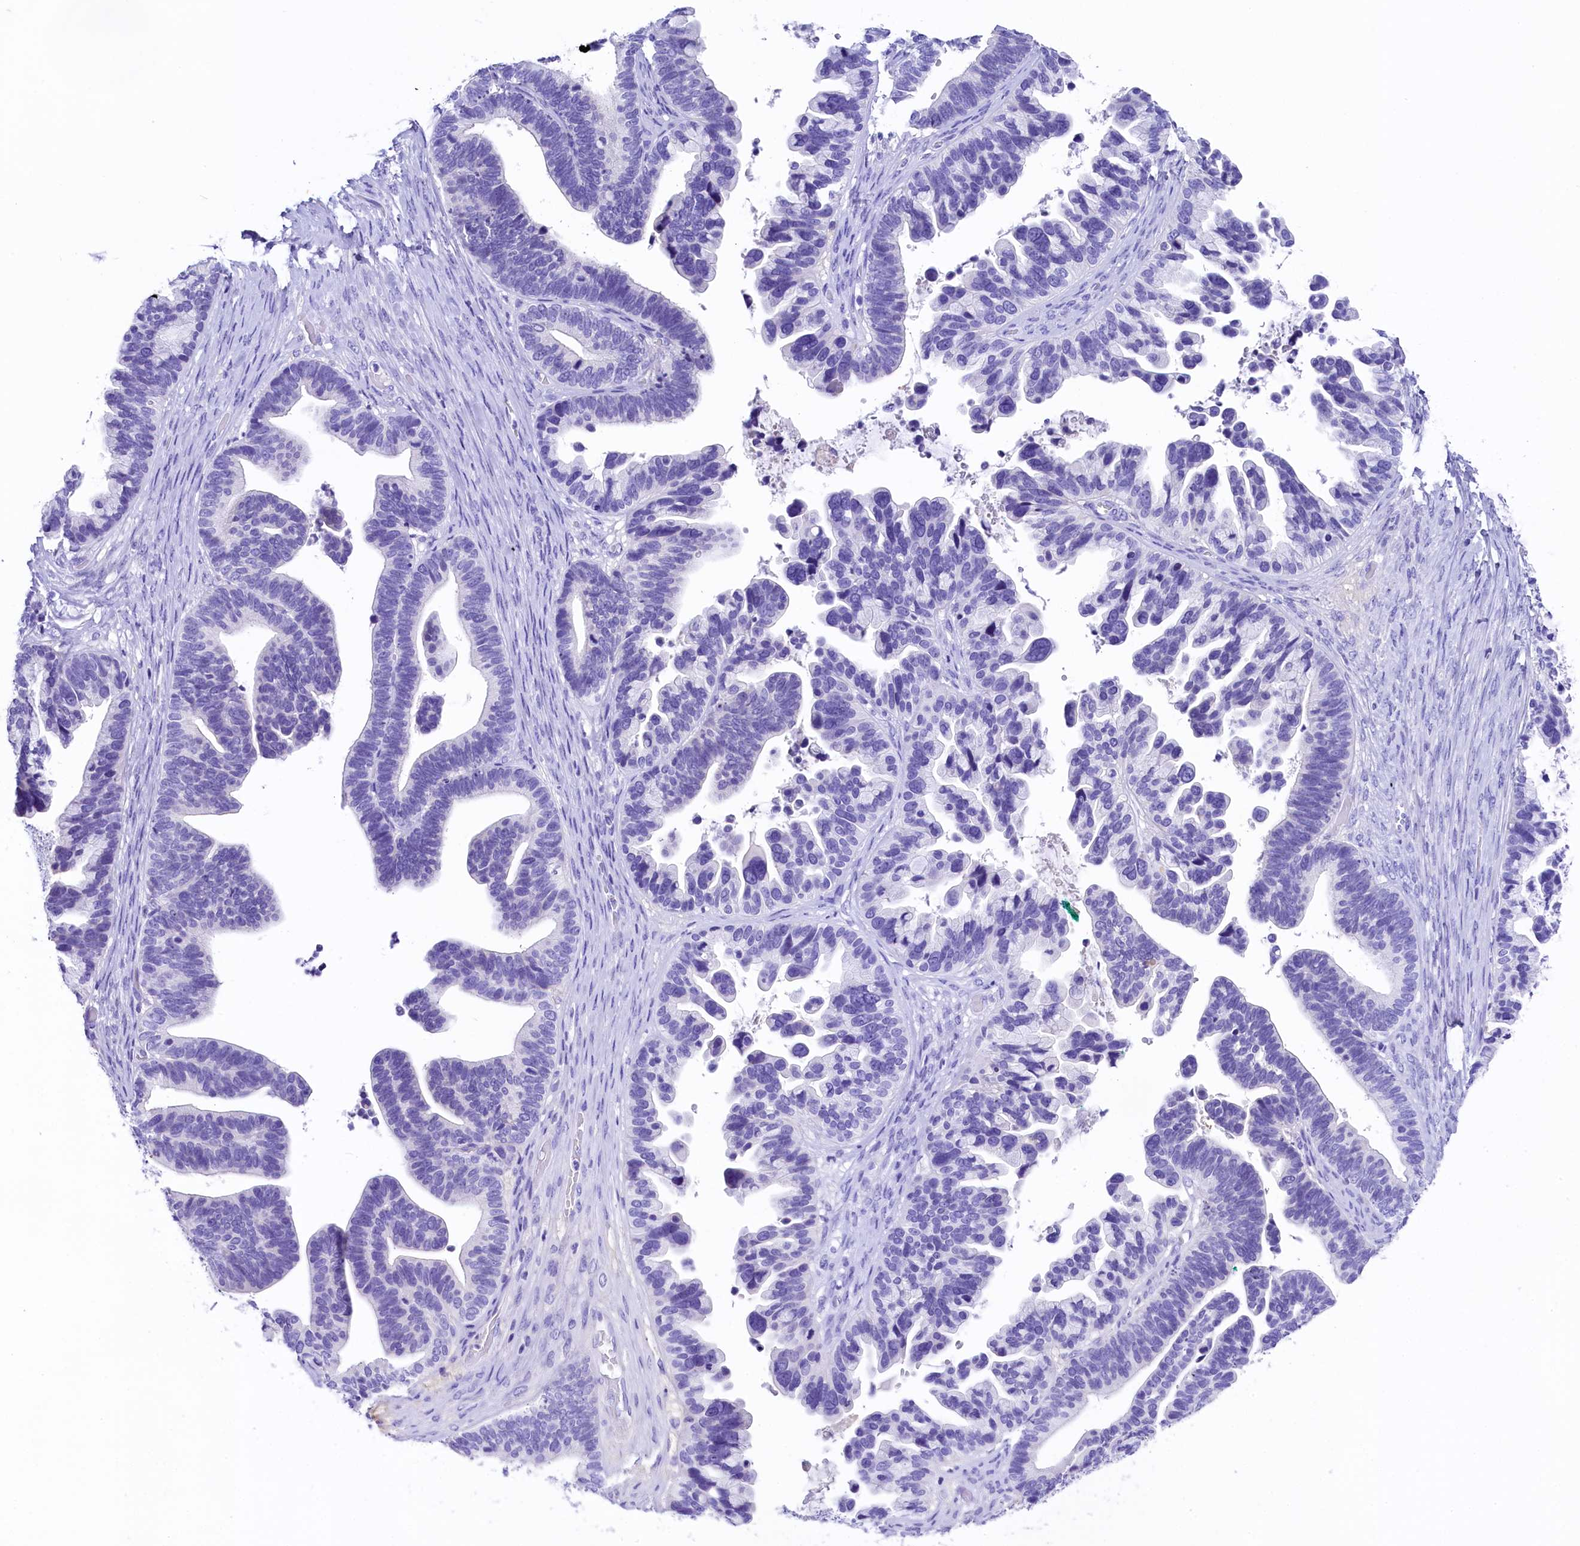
{"staining": {"intensity": "negative", "quantity": "none", "location": "none"}, "tissue": "ovarian cancer", "cell_type": "Tumor cells", "image_type": "cancer", "snomed": [{"axis": "morphology", "description": "Cystadenocarcinoma, serous, NOS"}, {"axis": "topography", "description": "Ovary"}], "caption": "Tumor cells show no significant expression in ovarian cancer.", "gene": "SKIDA1", "patient": {"sex": "female", "age": 56}}